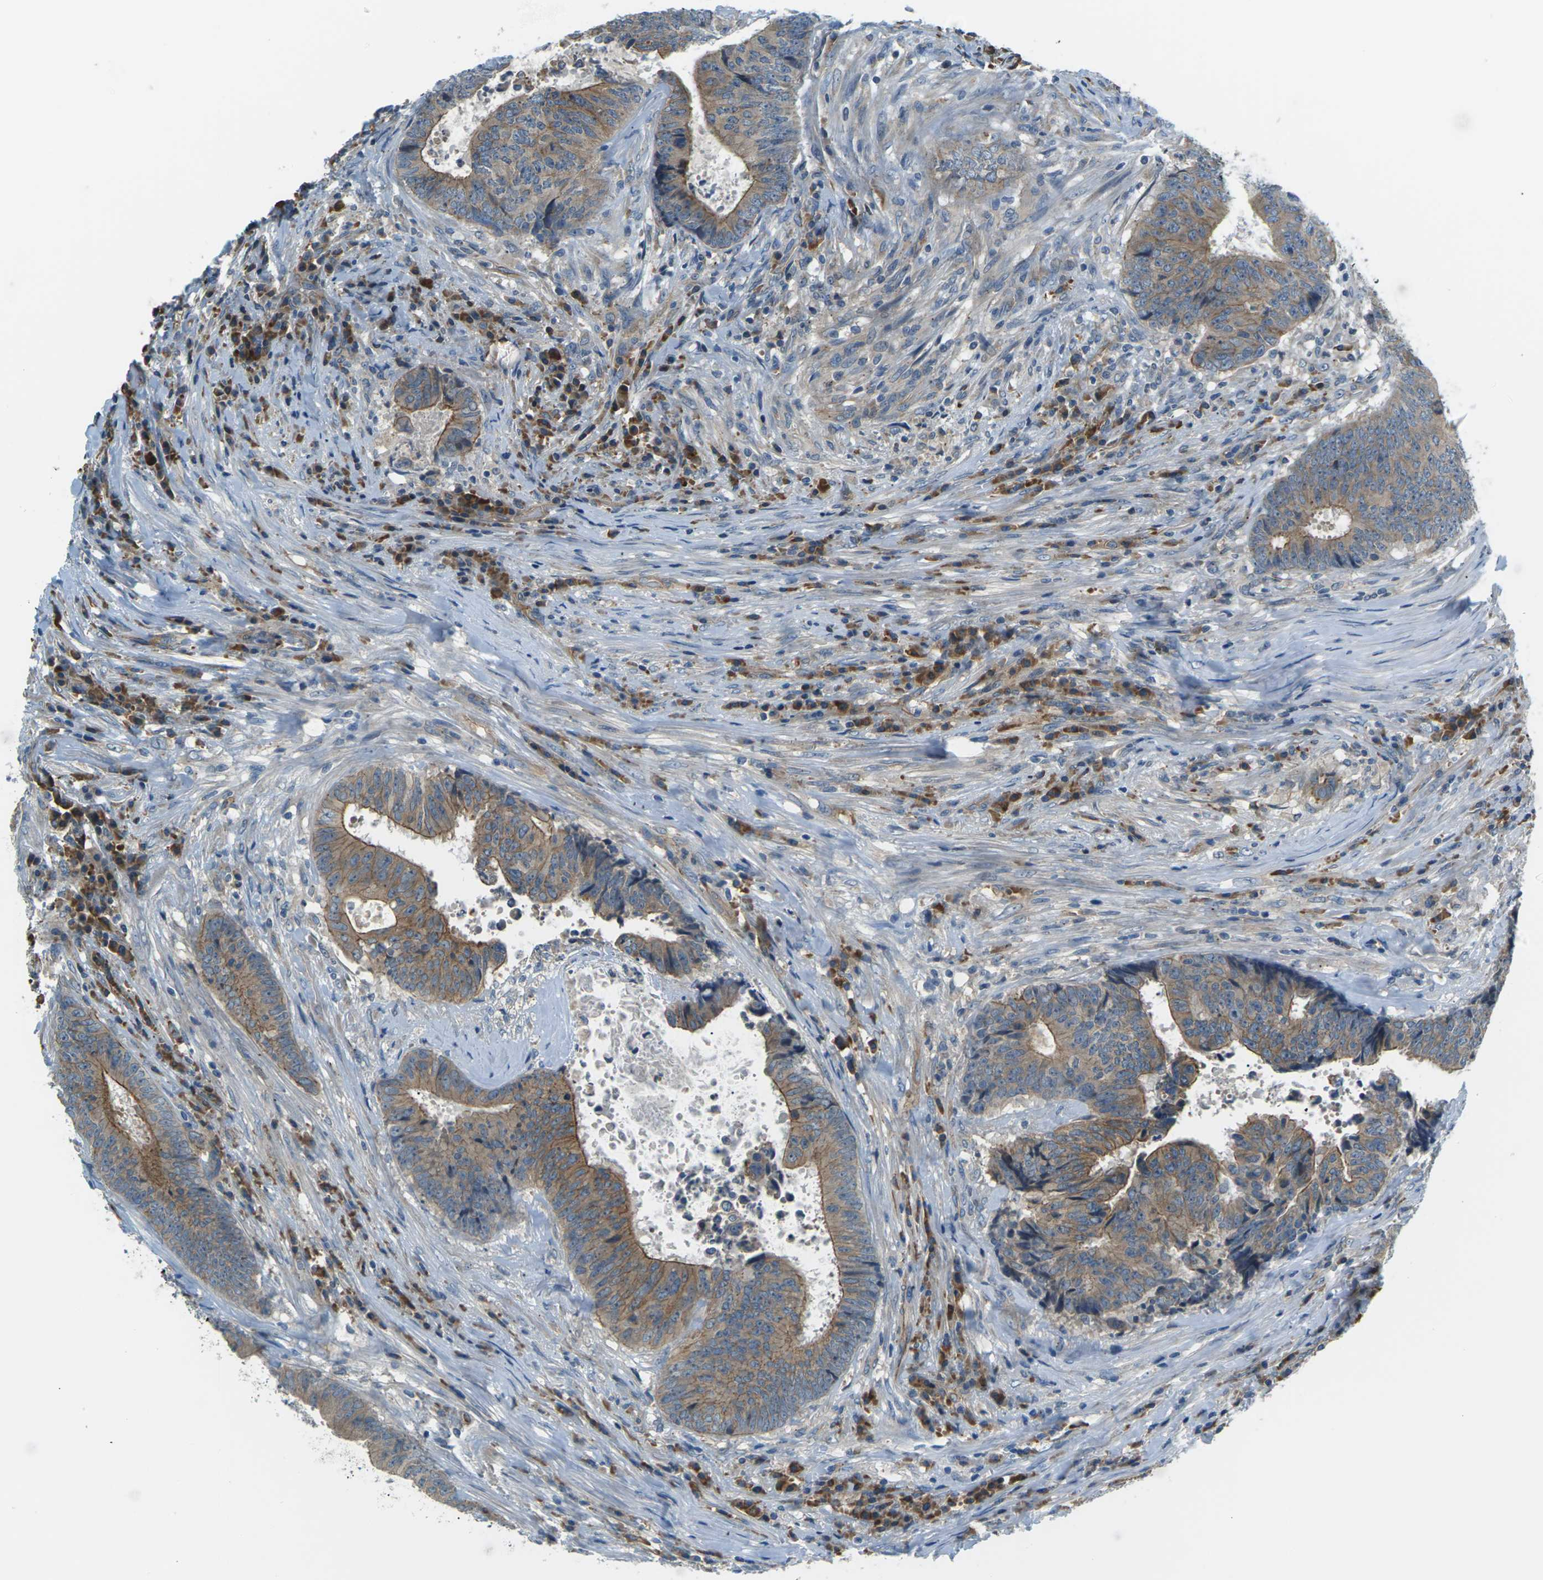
{"staining": {"intensity": "moderate", "quantity": ">75%", "location": "cytoplasmic/membranous"}, "tissue": "colorectal cancer", "cell_type": "Tumor cells", "image_type": "cancer", "snomed": [{"axis": "morphology", "description": "Adenocarcinoma, NOS"}, {"axis": "topography", "description": "Rectum"}], "caption": "This photomicrograph demonstrates IHC staining of human colorectal adenocarcinoma, with medium moderate cytoplasmic/membranous expression in approximately >75% of tumor cells.", "gene": "SLC13A3", "patient": {"sex": "male", "age": 72}}